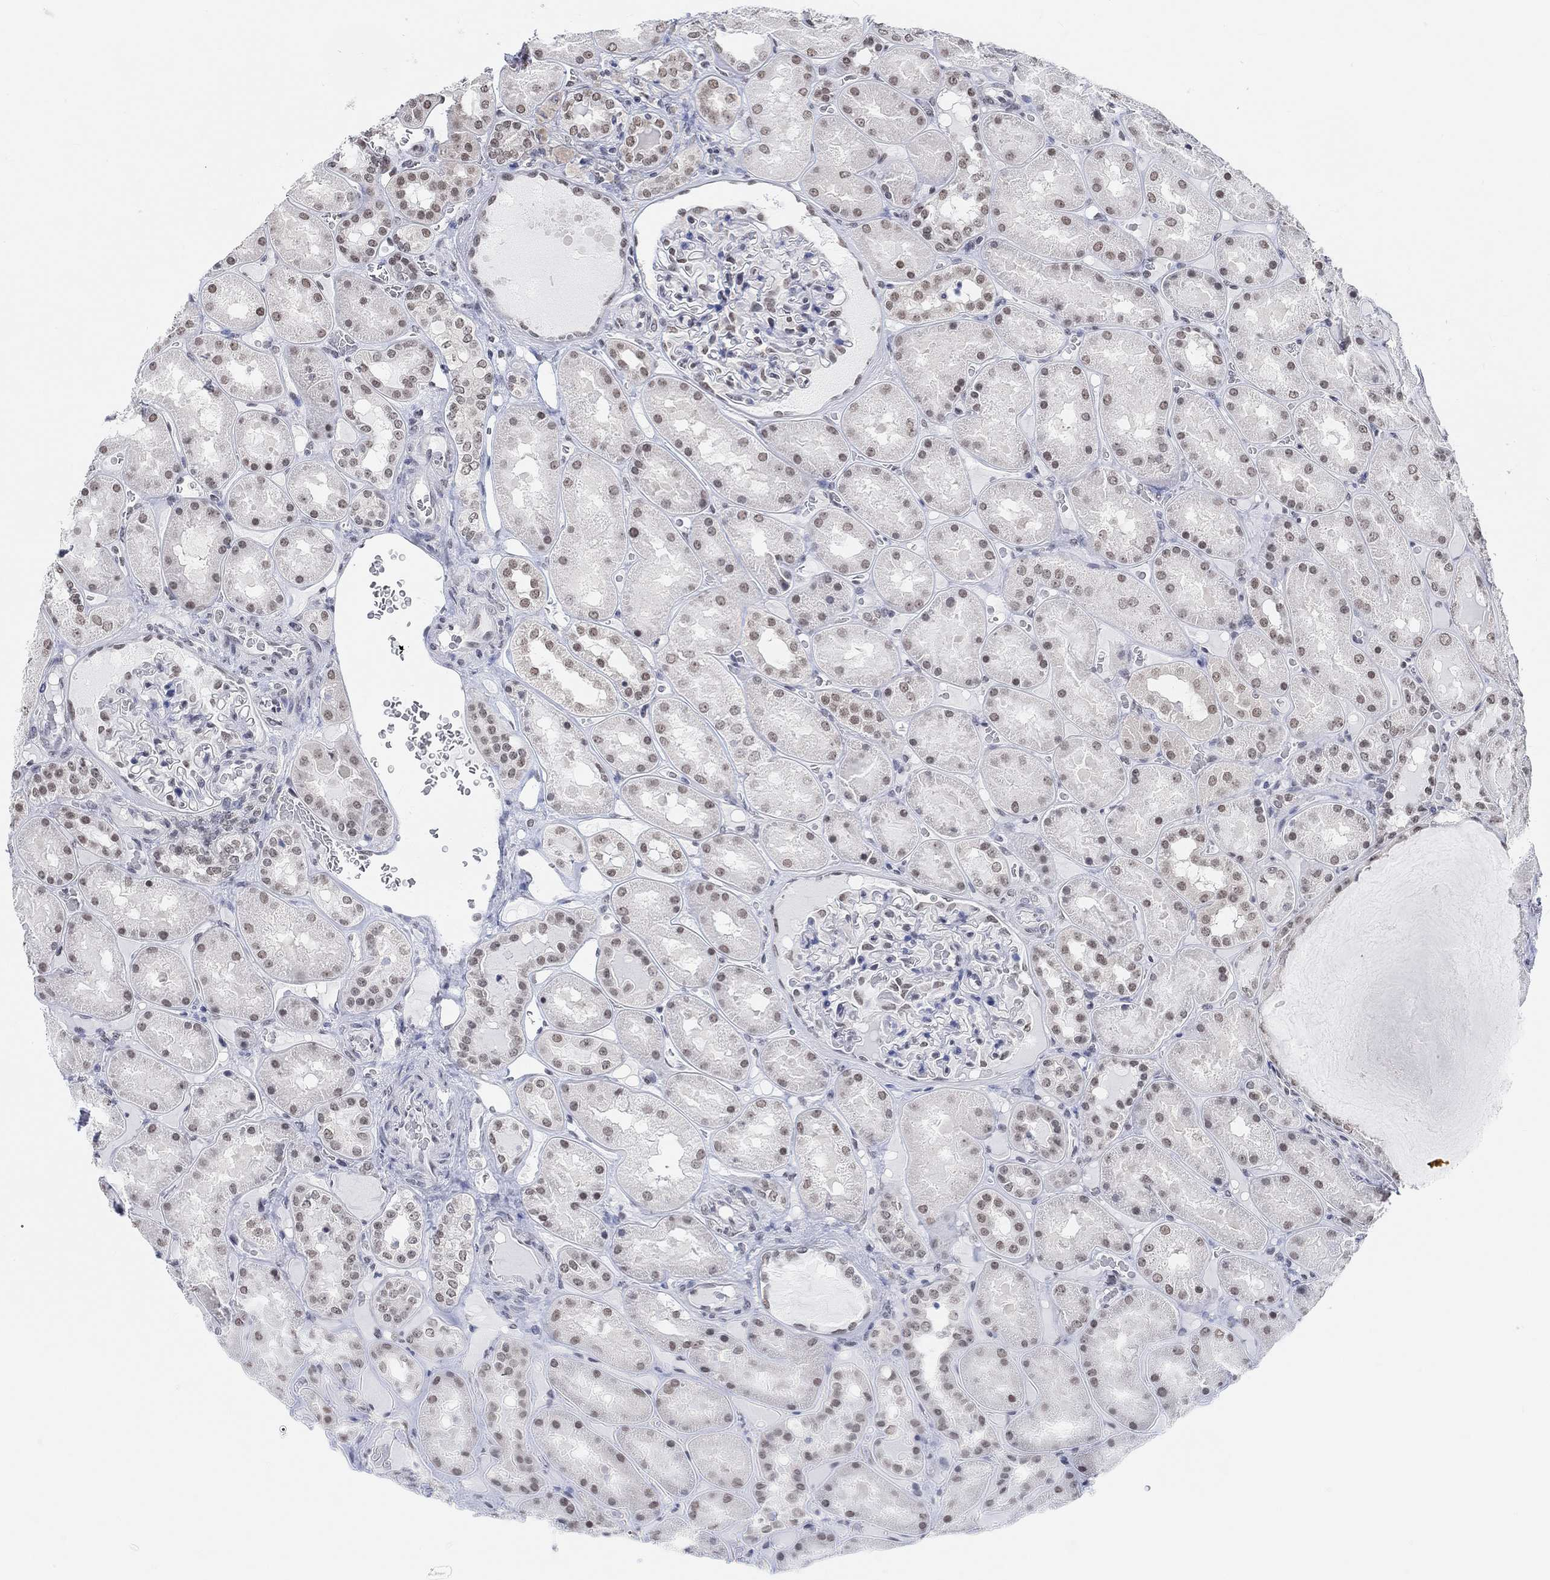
{"staining": {"intensity": "weak", "quantity": "<25%", "location": "nuclear"}, "tissue": "kidney", "cell_type": "Cells in glomeruli", "image_type": "normal", "snomed": [{"axis": "morphology", "description": "Normal tissue, NOS"}, {"axis": "topography", "description": "Kidney"}], "caption": "Immunohistochemical staining of benign kidney reveals no significant positivity in cells in glomeruli. (Brightfield microscopy of DAB IHC at high magnification).", "gene": "PURG", "patient": {"sex": "male", "age": 73}}